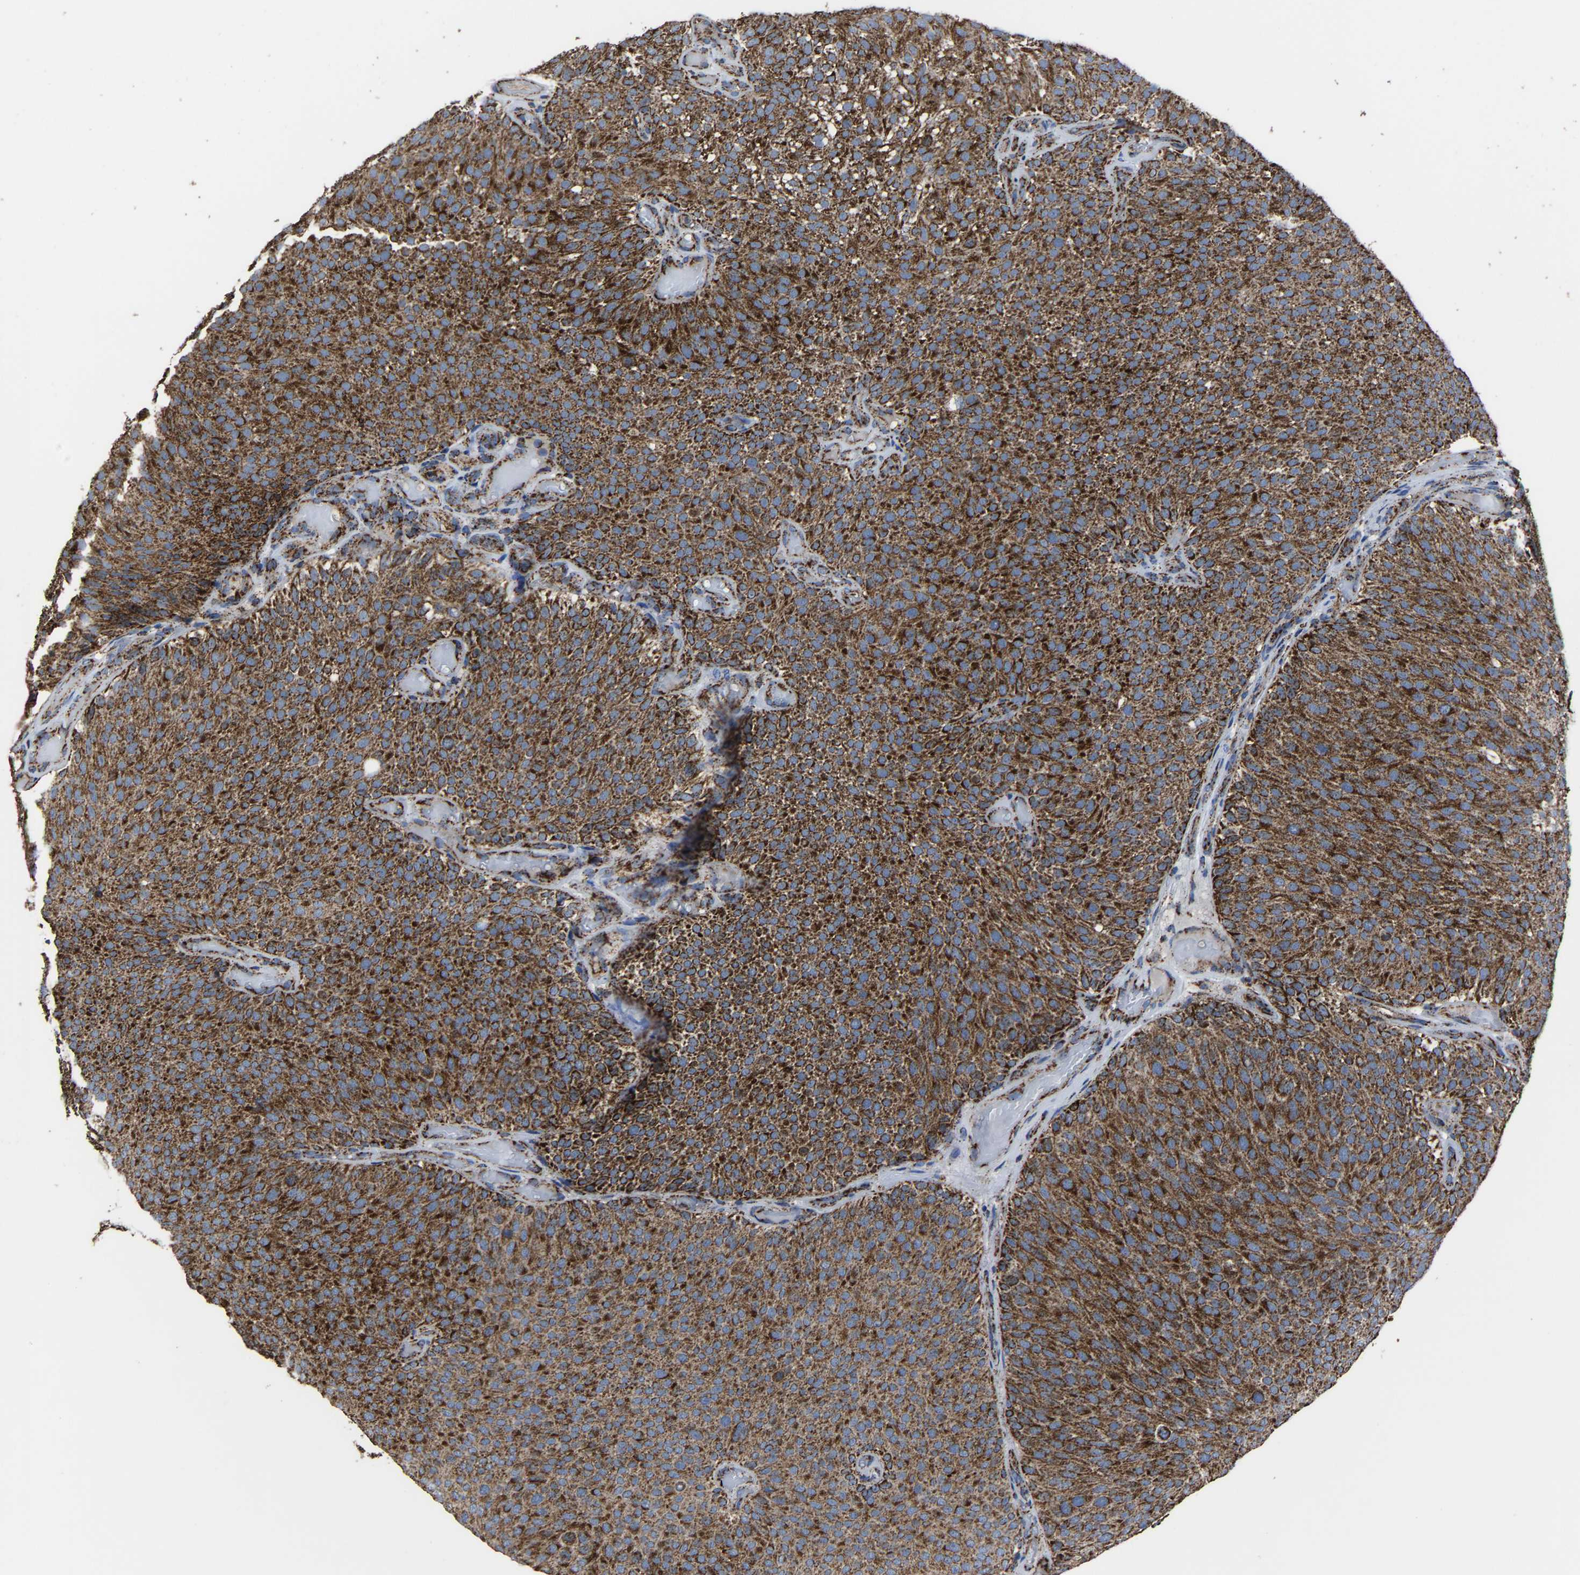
{"staining": {"intensity": "strong", "quantity": ">75%", "location": "cytoplasmic/membranous"}, "tissue": "urothelial cancer", "cell_type": "Tumor cells", "image_type": "cancer", "snomed": [{"axis": "morphology", "description": "Urothelial carcinoma, Low grade"}, {"axis": "topography", "description": "Urinary bladder"}], "caption": "This photomicrograph demonstrates urothelial cancer stained with immunohistochemistry to label a protein in brown. The cytoplasmic/membranous of tumor cells show strong positivity for the protein. Nuclei are counter-stained blue.", "gene": "NDUFV3", "patient": {"sex": "male", "age": 78}}